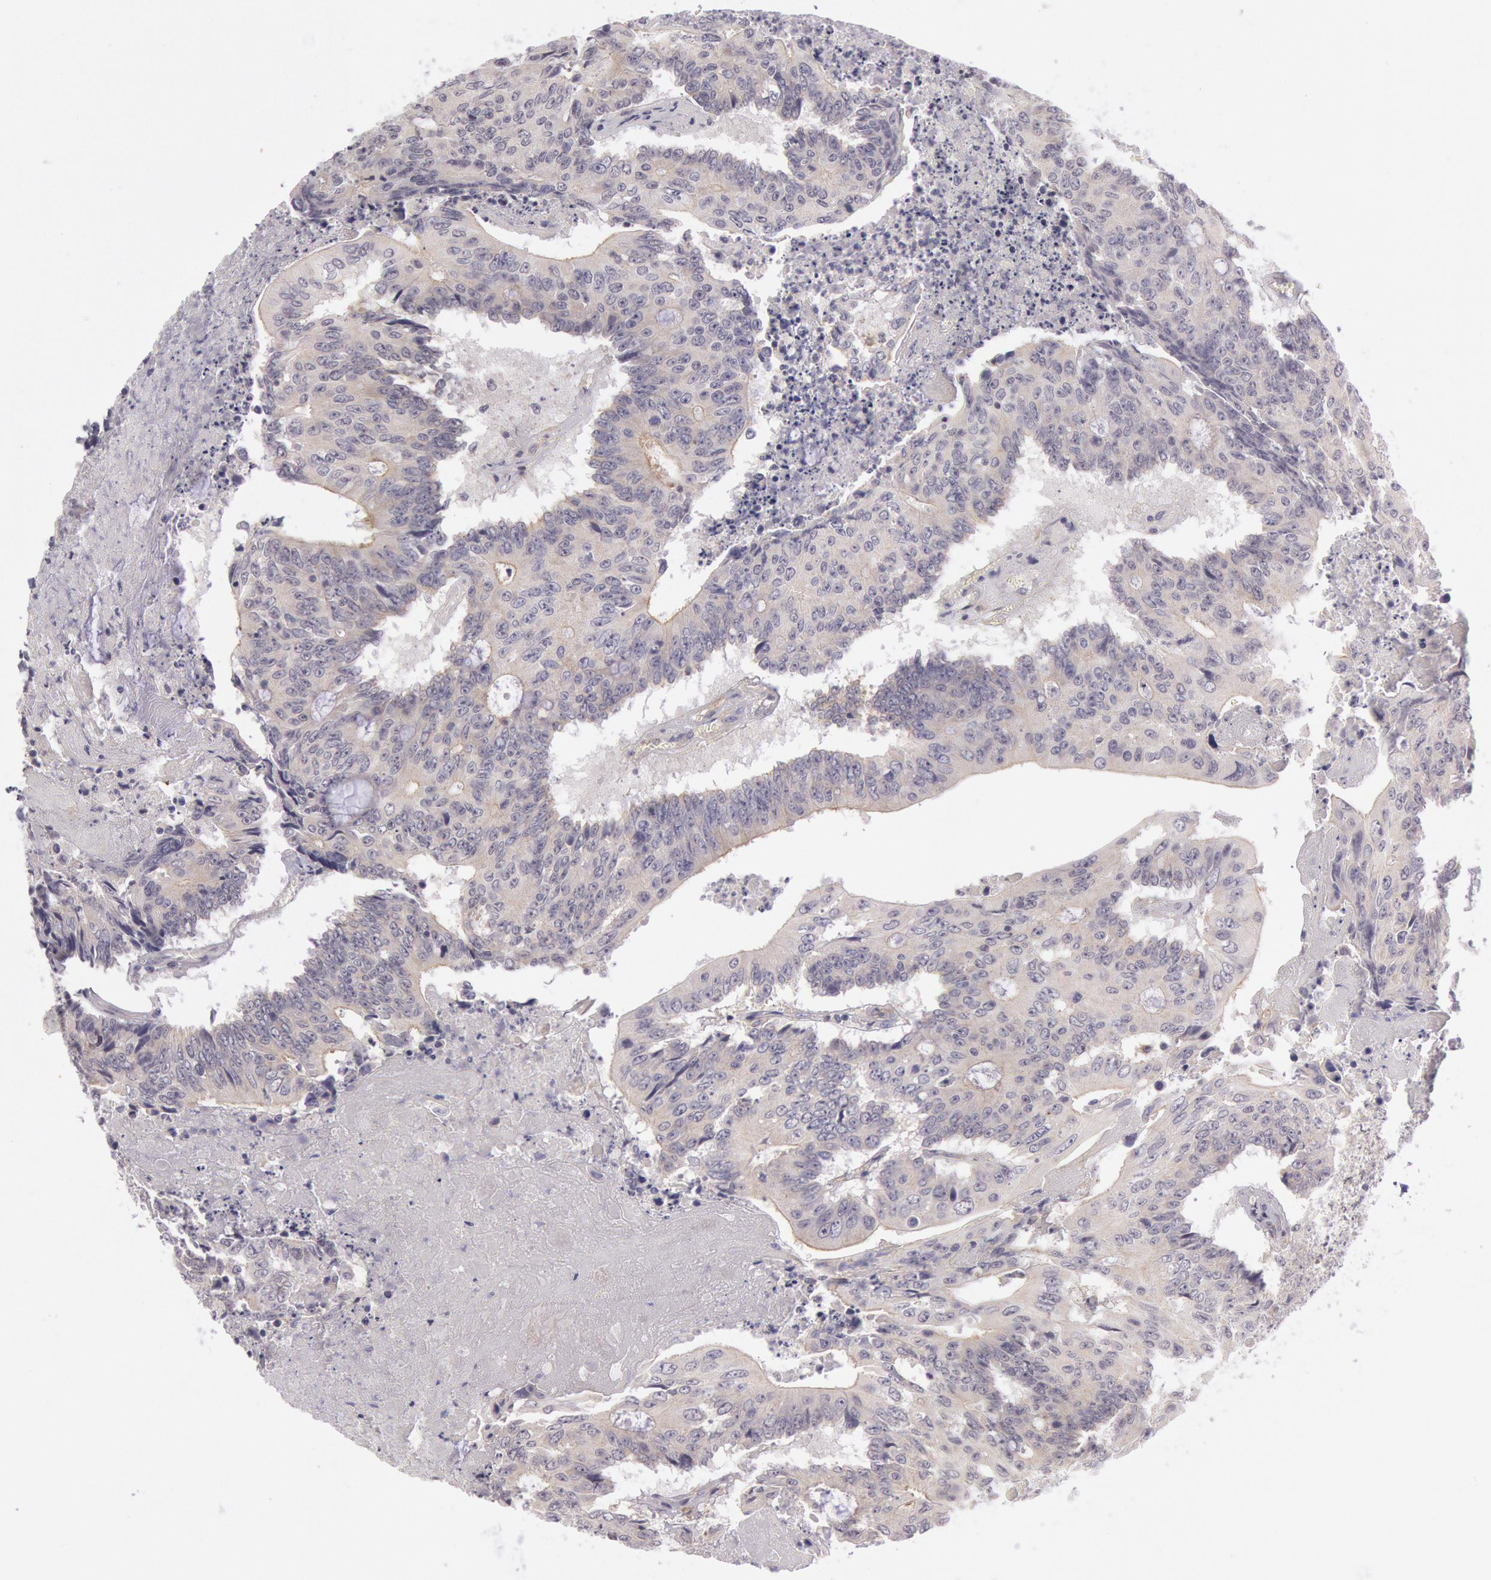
{"staining": {"intensity": "weak", "quantity": "25%-75%", "location": "cytoplasmic/membranous"}, "tissue": "colorectal cancer", "cell_type": "Tumor cells", "image_type": "cancer", "snomed": [{"axis": "morphology", "description": "Adenocarcinoma, NOS"}, {"axis": "topography", "description": "Colon"}], "caption": "Protein expression analysis of human colorectal adenocarcinoma reveals weak cytoplasmic/membranous staining in approximately 25%-75% of tumor cells. The staining was performed using DAB to visualize the protein expression in brown, while the nuclei were stained in blue with hematoxylin (Magnification: 20x).", "gene": "MYO5A", "patient": {"sex": "male", "age": 65}}